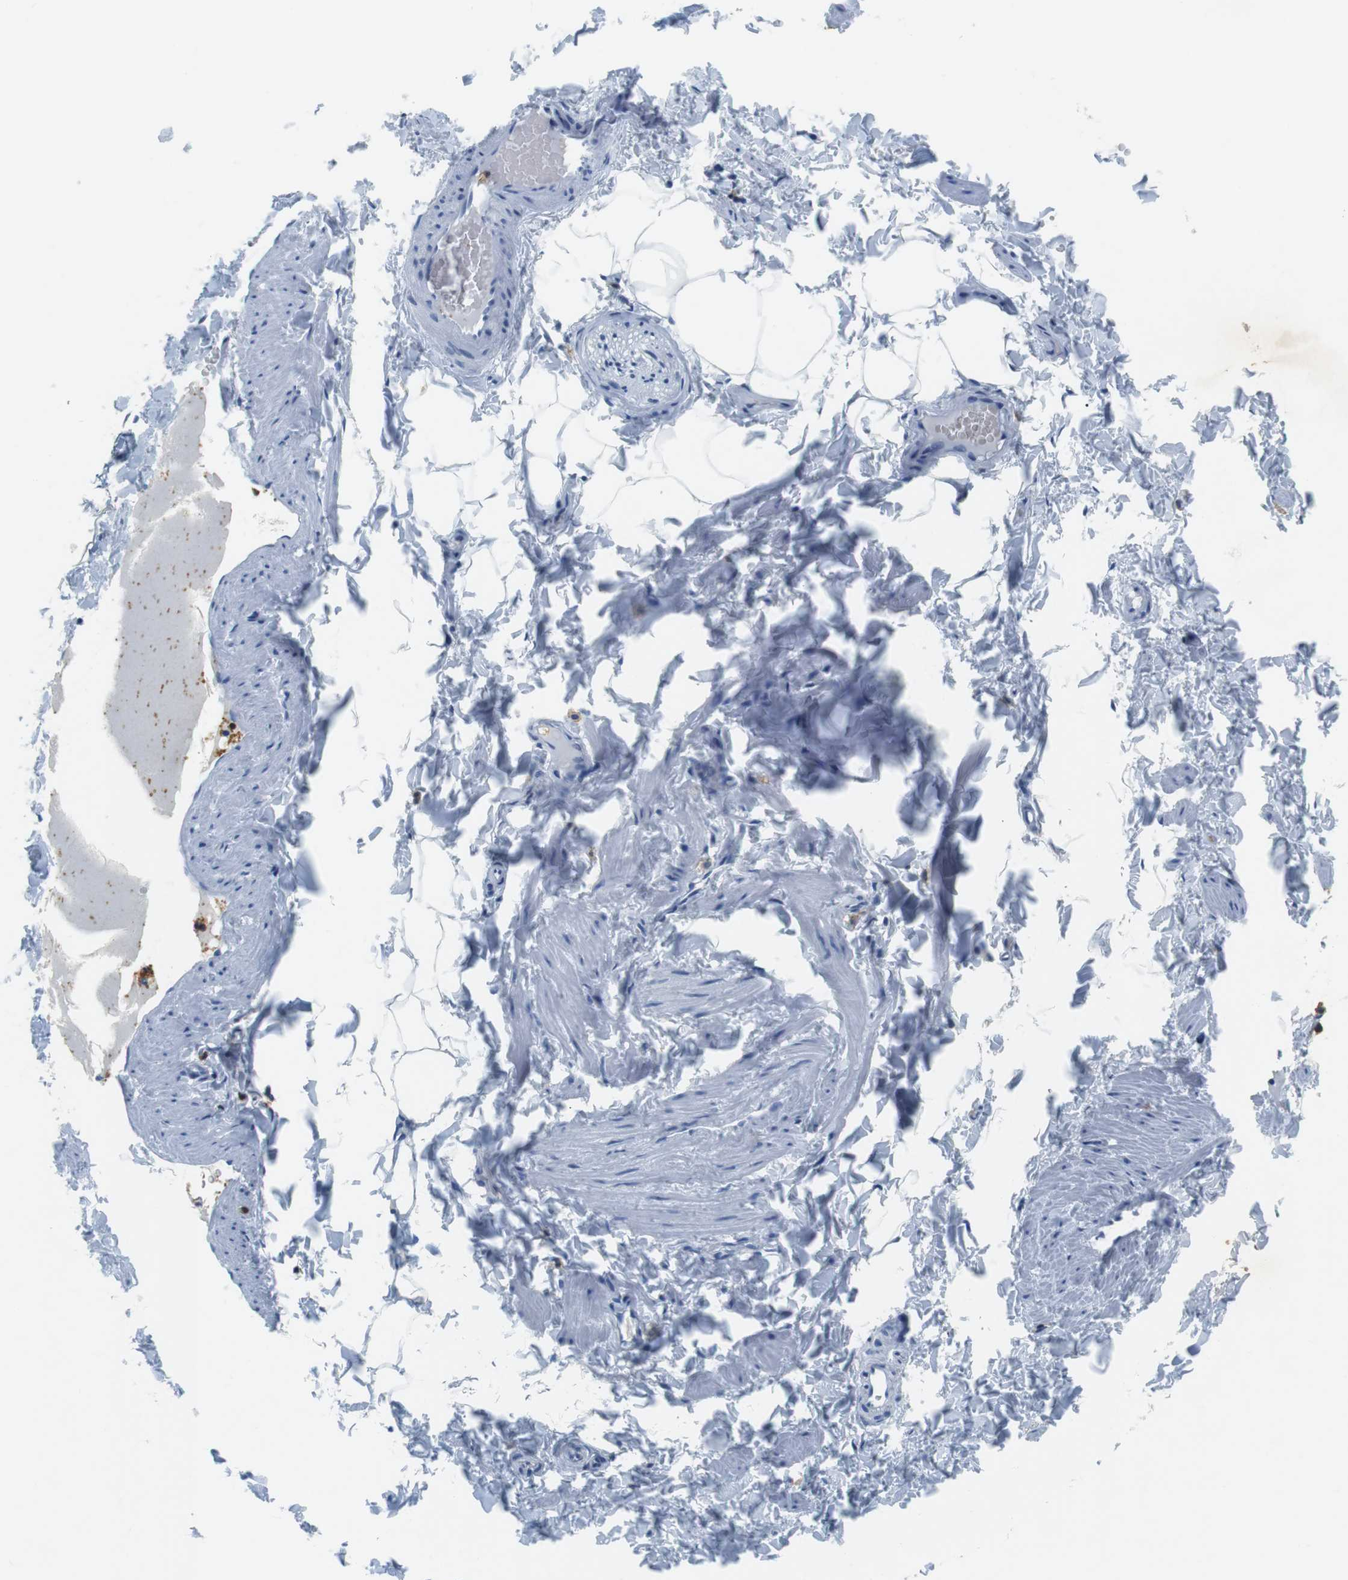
{"staining": {"intensity": "negative", "quantity": "none", "location": "none"}, "tissue": "adipose tissue", "cell_type": "Adipocytes", "image_type": "normal", "snomed": [{"axis": "morphology", "description": "Normal tissue, NOS"}, {"axis": "topography", "description": "Vascular tissue"}], "caption": "The micrograph shows no staining of adipocytes in benign adipose tissue. (Brightfield microscopy of DAB (3,3'-diaminobenzidine) IHC at high magnification).", "gene": "LAT", "patient": {"sex": "male", "age": 41}}